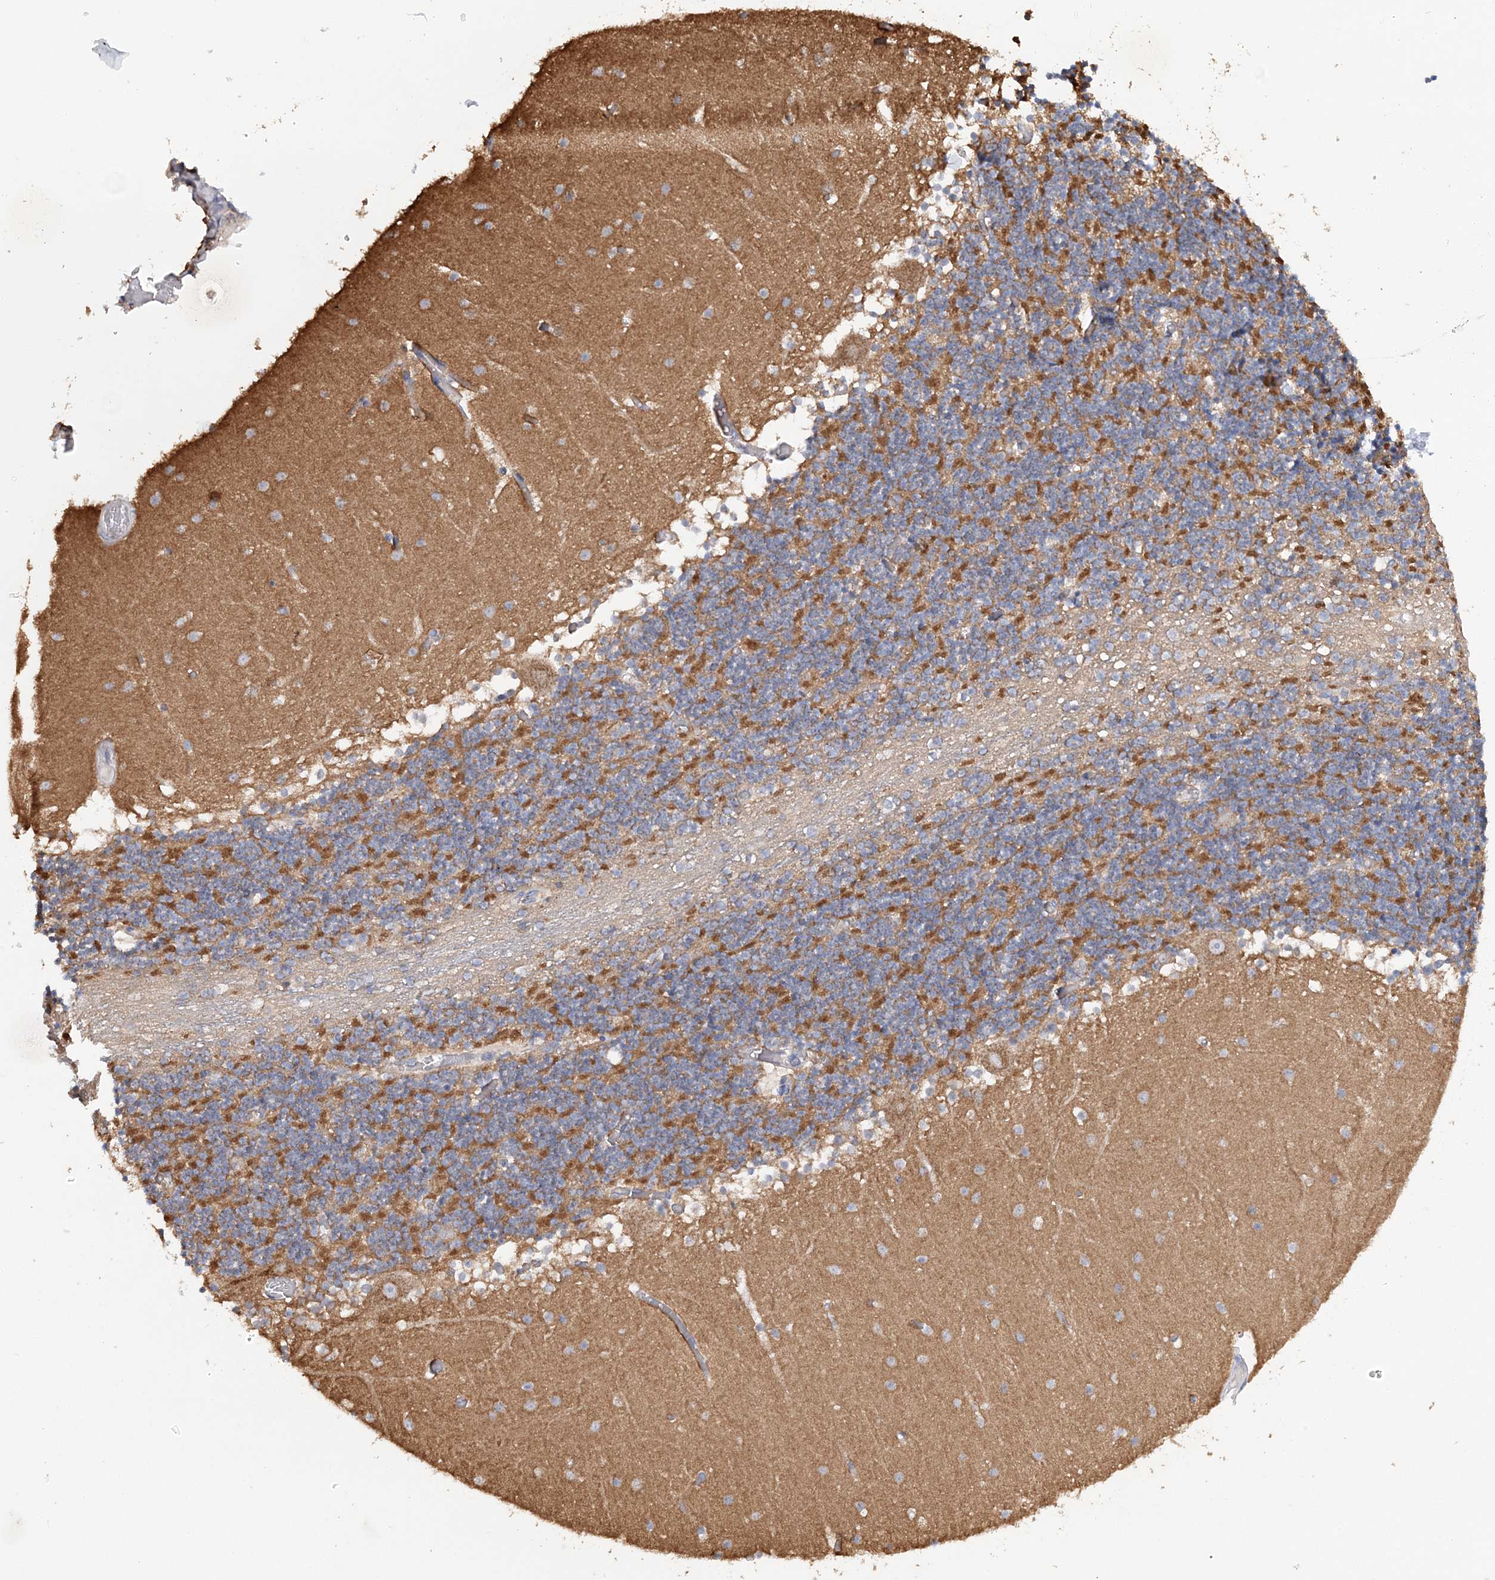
{"staining": {"intensity": "moderate", "quantity": "25%-75%", "location": "cytoplasmic/membranous"}, "tissue": "cerebellum", "cell_type": "Cells in granular layer", "image_type": "normal", "snomed": [{"axis": "morphology", "description": "Normal tissue, NOS"}, {"axis": "topography", "description": "Cerebellum"}], "caption": "Cells in granular layer demonstrate medium levels of moderate cytoplasmic/membranous positivity in approximately 25%-75% of cells in normal cerebellum.", "gene": "TTC32", "patient": {"sex": "female", "age": 28}}